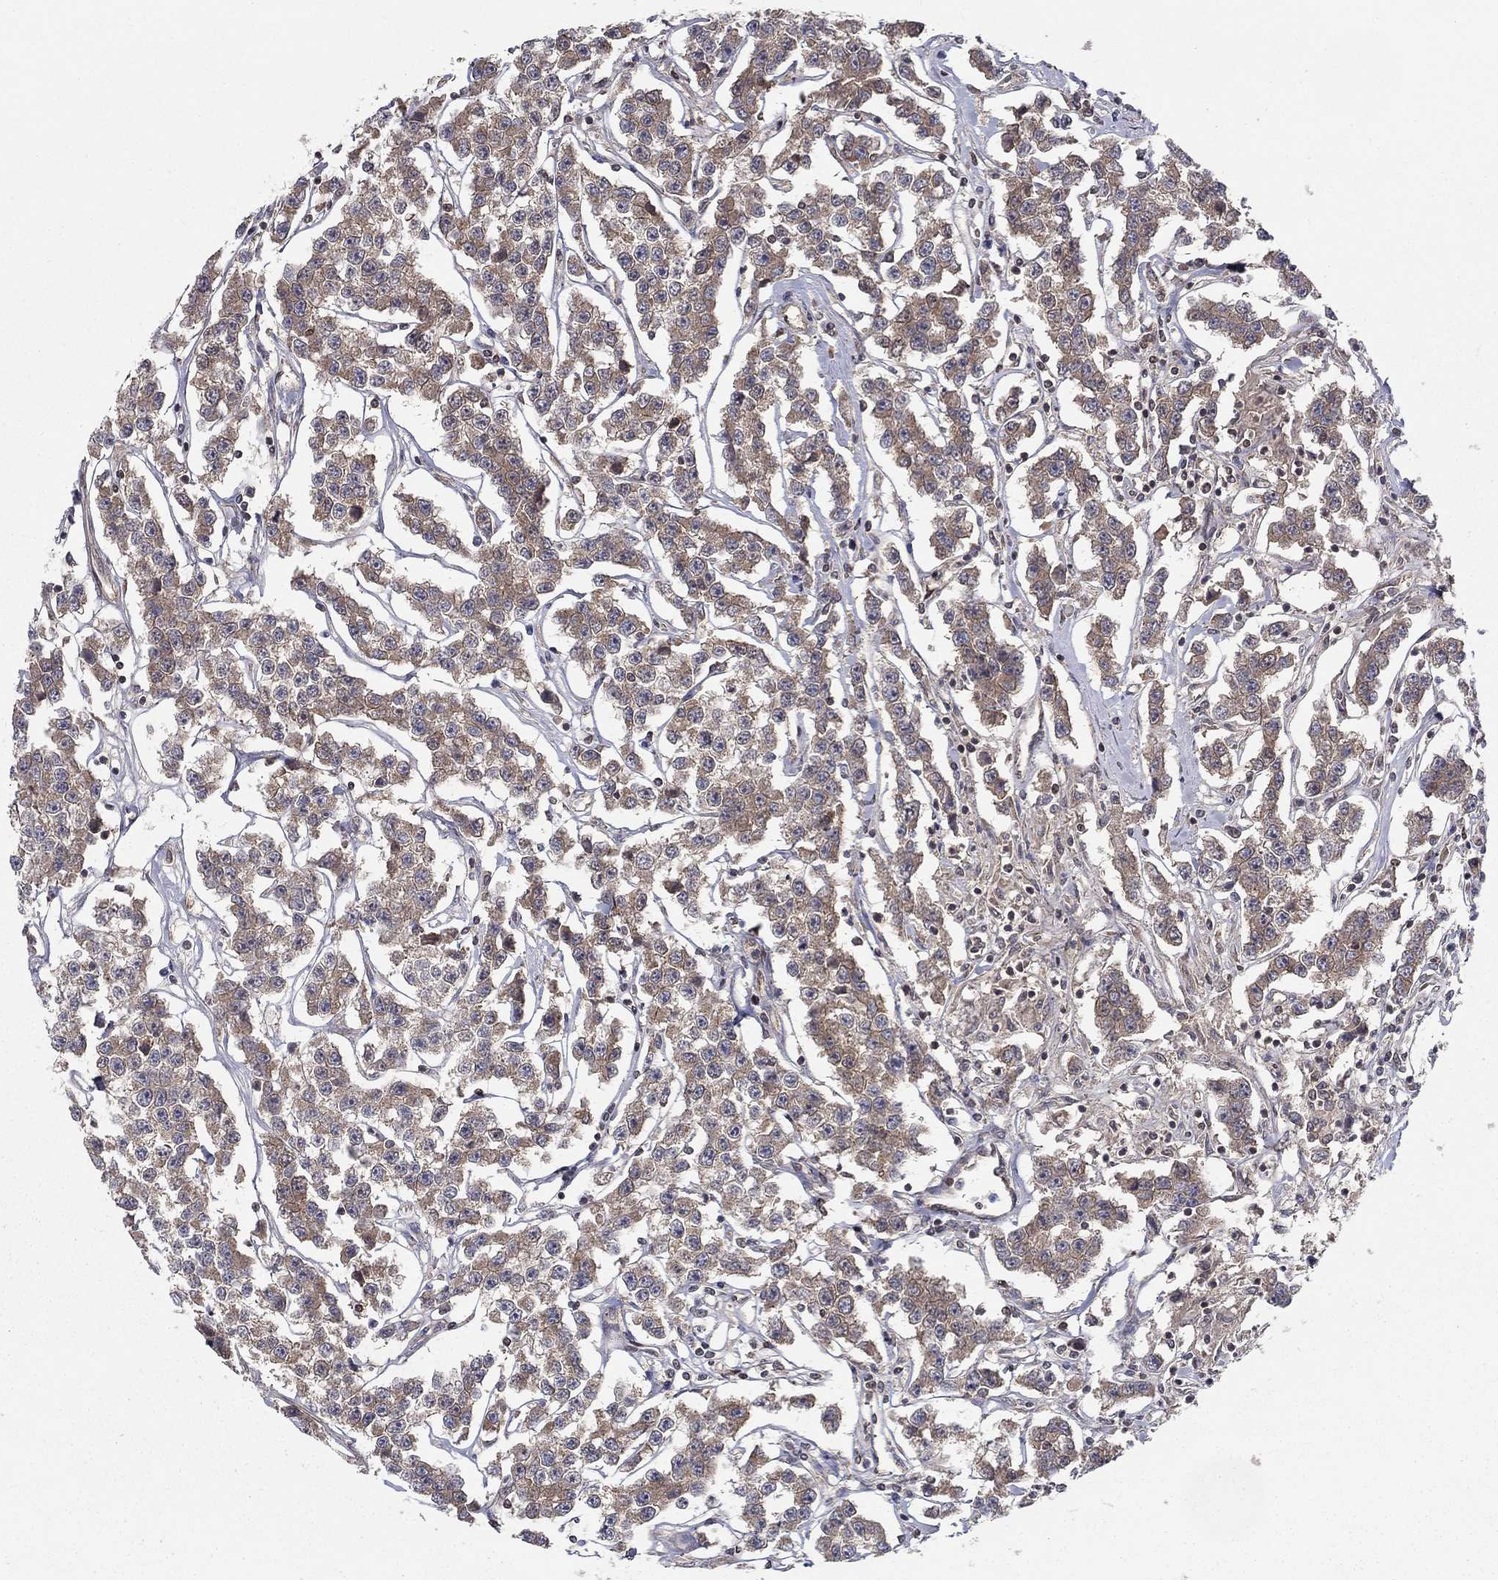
{"staining": {"intensity": "weak", "quantity": "25%-75%", "location": "cytoplasmic/membranous"}, "tissue": "testis cancer", "cell_type": "Tumor cells", "image_type": "cancer", "snomed": [{"axis": "morphology", "description": "Seminoma, NOS"}, {"axis": "topography", "description": "Testis"}], "caption": "Immunohistochemical staining of human testis seminoma reveals weak cytoplasmic/membranous protein staining in about 25%-75% of tumor cells.", "gene": "BMERB1", "patient": {"sex": "male", "age": 59}}